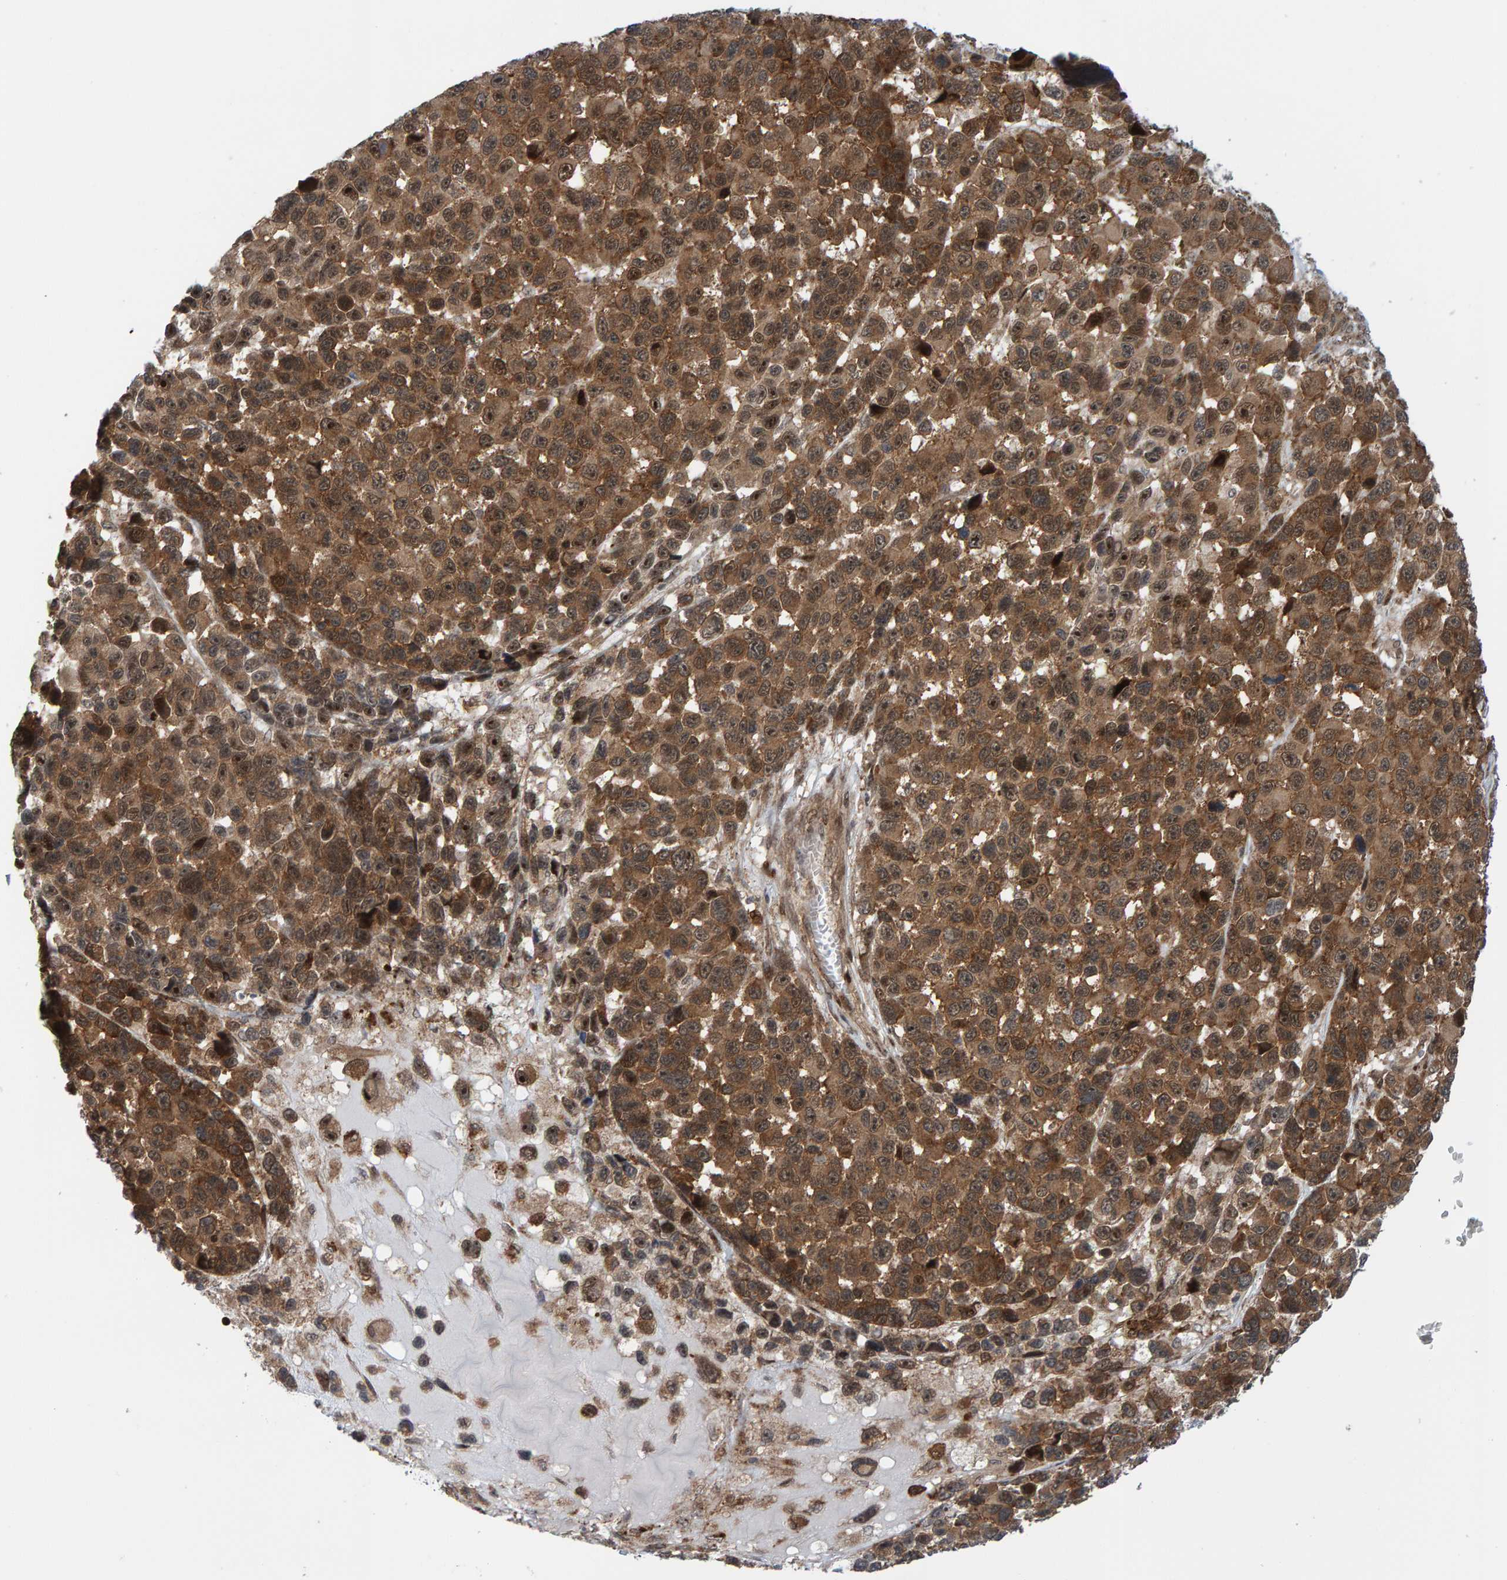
{"staining": {"intensity": "moderate", "quantity": ">75%", "location": "cytoplasmic/membranous,nuclear"}, "tissue": "melanoma", "cell_type": "Tumor cells", "image_type": "cancer", "snomed": [{"axis": "morphology", "description": "Malignant melanoma, NOS"}, {"axis": "topography", "description": "Skin"}], "caption": "This photomicrograph demonstrates IHC staining of human malignant melanoma, with medium moderate cytoplasmic/membranous and nuclear positivity in approximately >75% of tumor cells.", "gene": "ZNF366", "patient": {"sex": "male", "age": 53}}